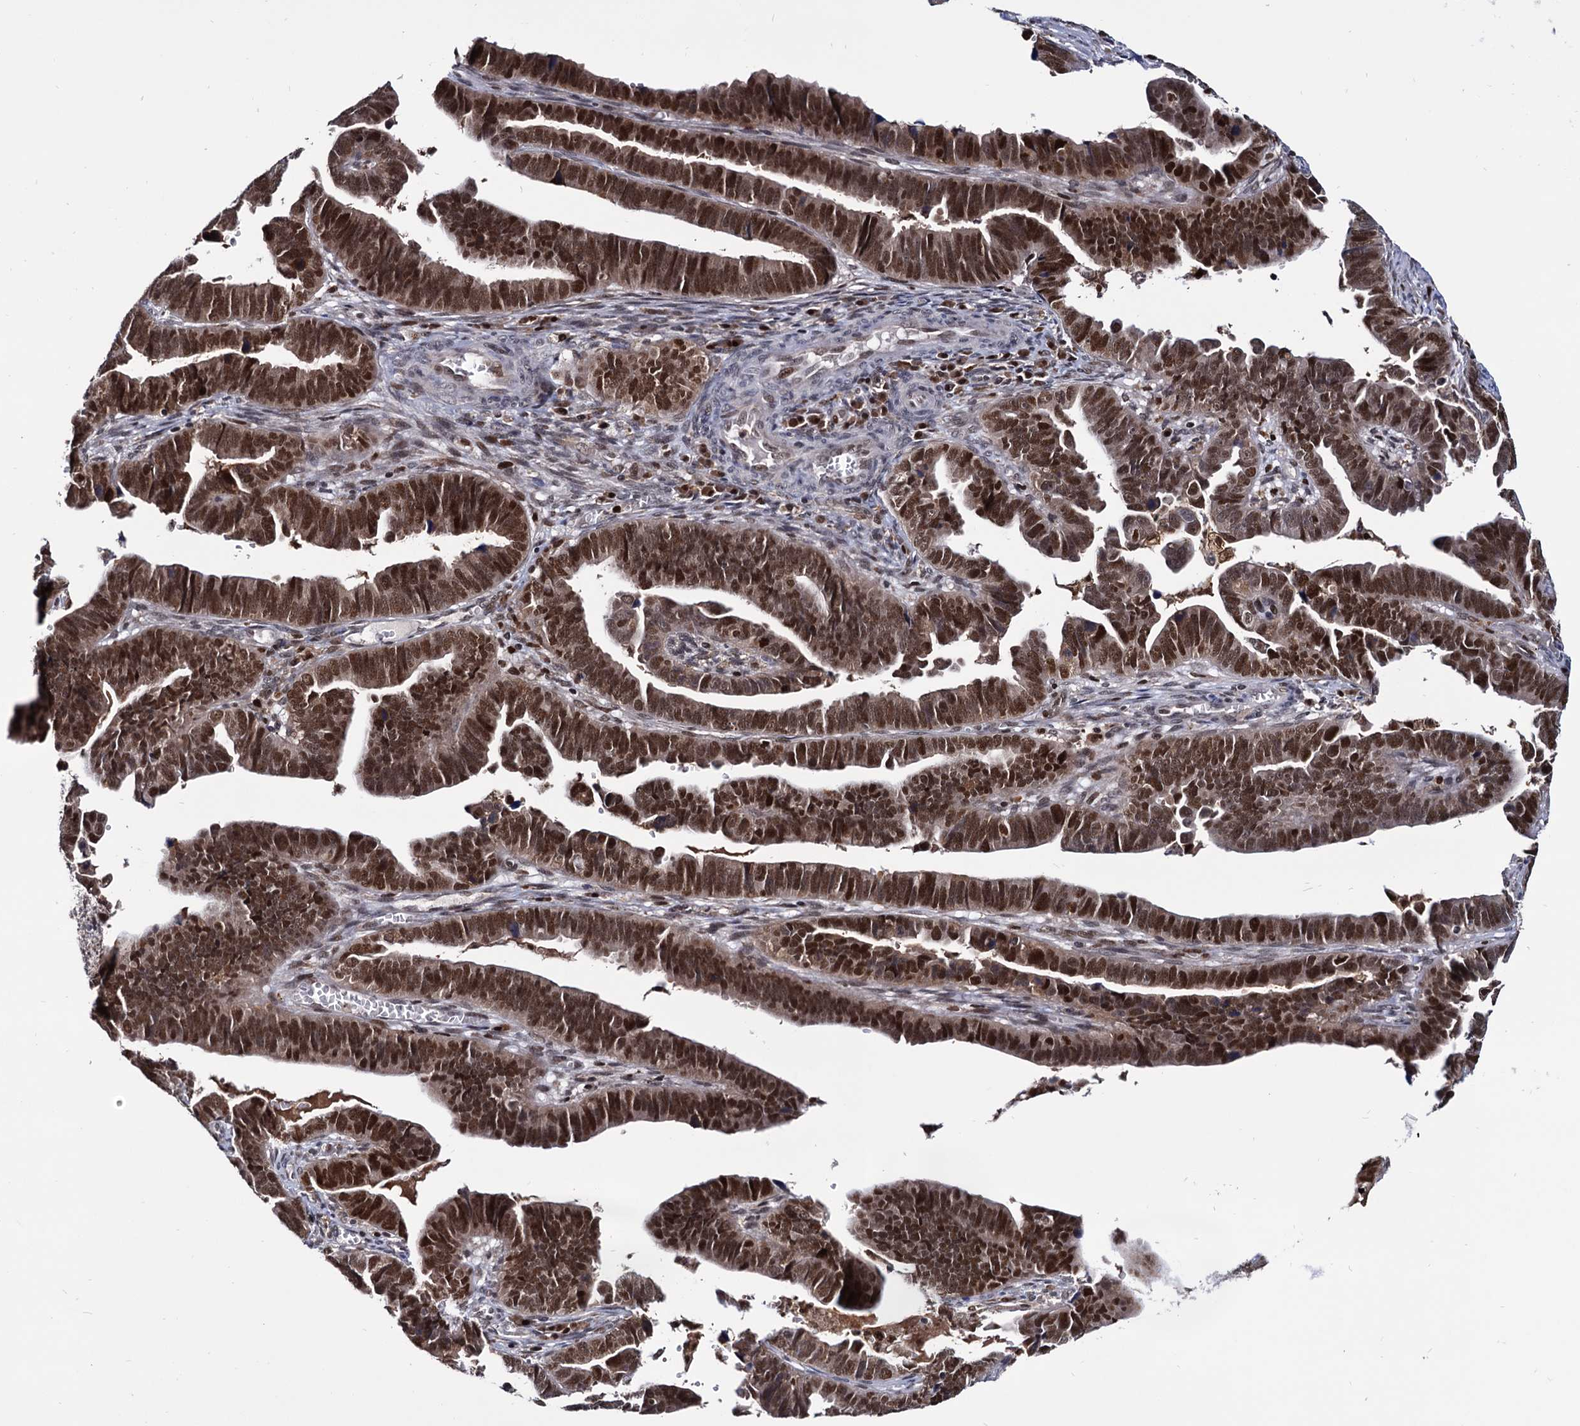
{"staining": {"intensity": "moderate", "quantity": ">75%", "location": "cytoplasmic/membranous,nuclear"}, "tissue": "endometrial cancer", "cell_type": "Tumor cells", "image_type": "cancer", "snomed": [{"axis": "morphology", "description": "Adenocarcinoma, NOS"}, {"axis": "topography", "description": "Endometrium"}], "caption": "An image of endometrial cancer stained for a protein demonstrates moderate cytoplasmic/membranous and nuclear brown staining in tumor cells. The staining was performed using DAB, with brown indicating positive protein expression. Nuclei are stained blue with hematoxylin.", "gene": "RNASEH2B", "patient": {"sex": "female", "age": 75}}